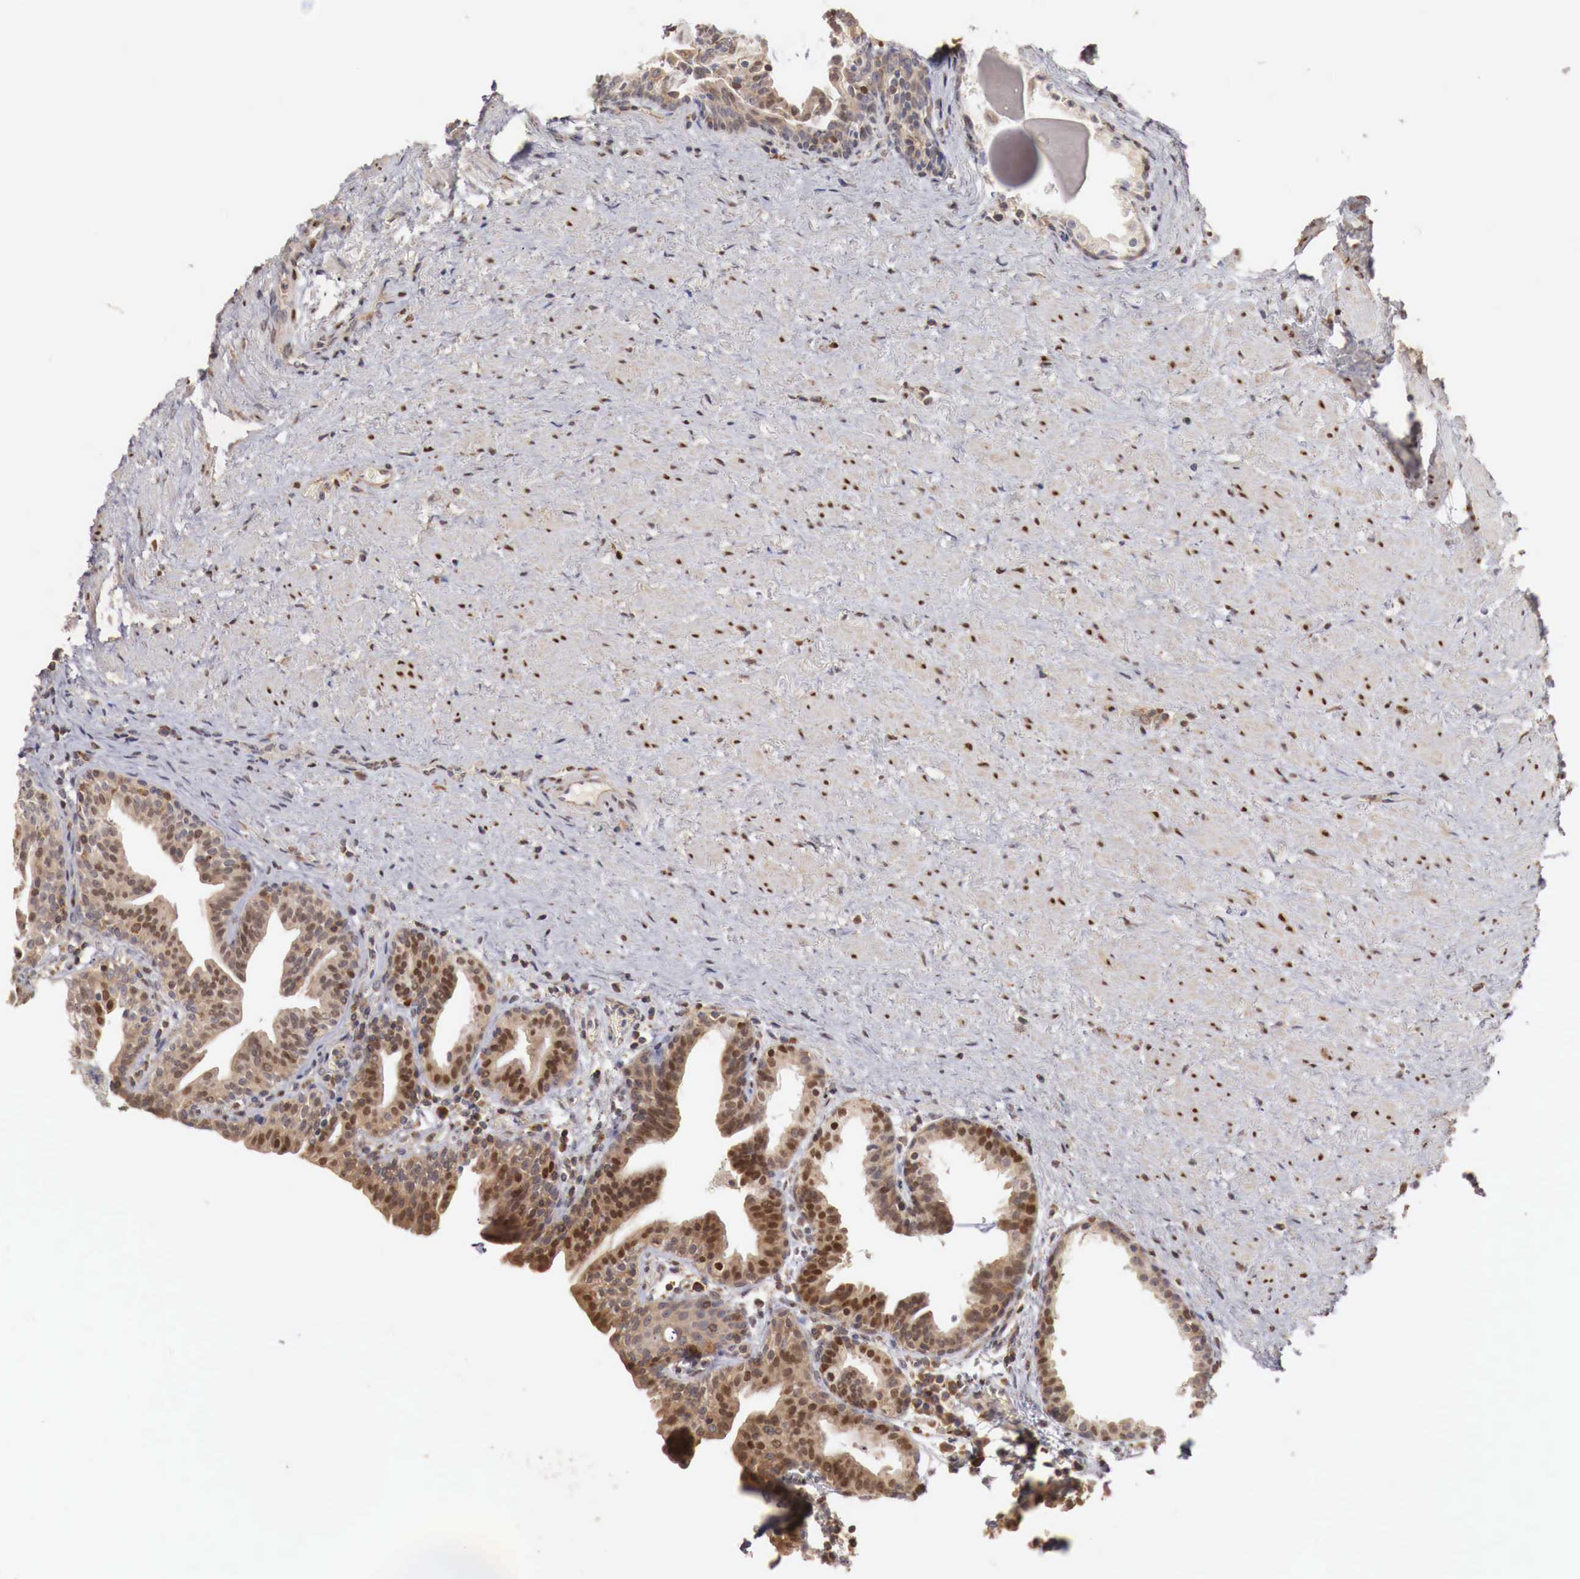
{"staining": {"intensity": "strong", "quantity": ">75%", "location": "nuclear"}, "tissue": "prostate", "cell_type": "Glandular cells", "image_type": "normal", "snomed": [{"axis": "morphology", "description": "Normal tissue, NOS"}, {"axis": "topography", "description": "Prostate"}], "caption": "This is a photomicrograph of IHC staining of benign prostate, which shows strong positivity in the nuclear of glandular cells.", "gene": "KHDRBS2", "patient": {"sex": "male", "age": 65}}